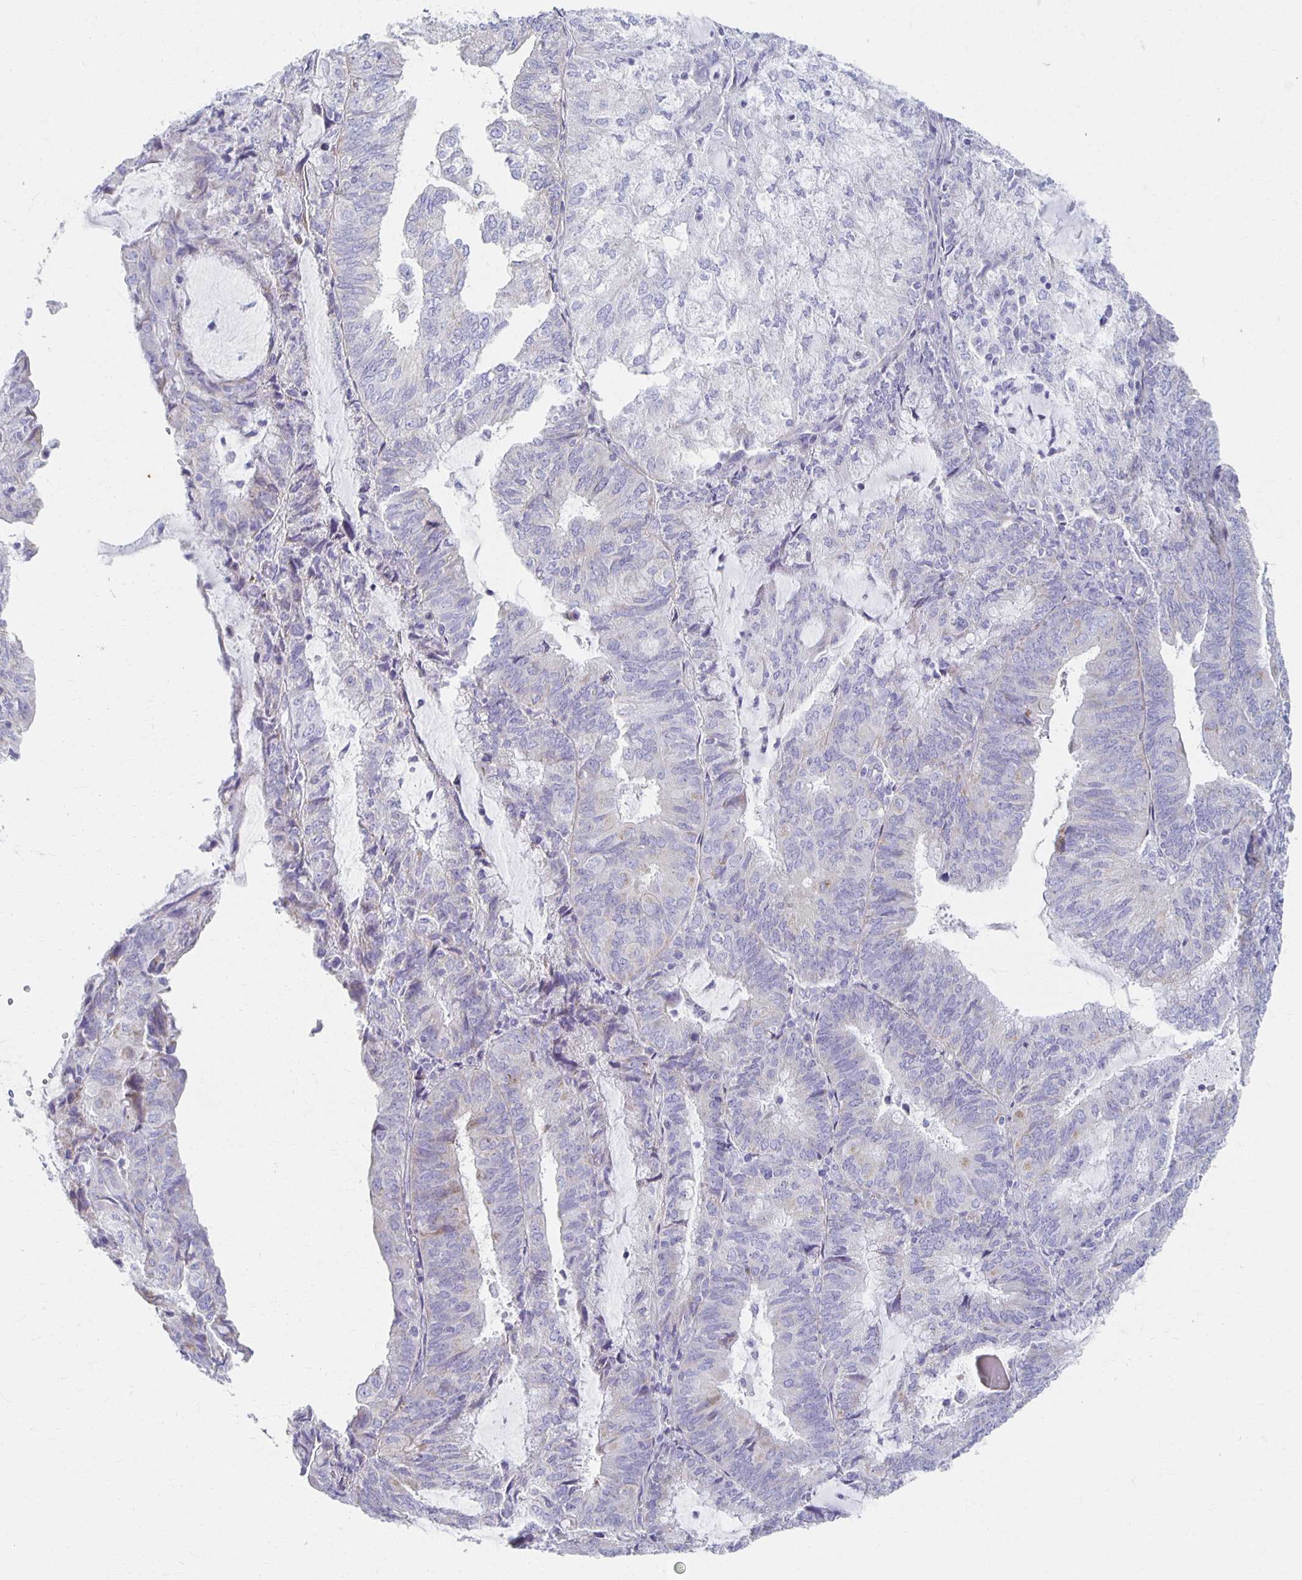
{"staining": {"intensity": "negative", "quantity": "none", "location": "none"}, "tissue": "endometrial cancer", "cell_type": "Tumor cells", "image_type": "cancer", "snomed": [{"axis": "morphology", "description": "Adenocarcinoma, NOS"}, {"axis": "topography", "description": "Endometrium"}], "caption": "High magnification brightfield microscopy of adenocarcinoma (endometrial) stained with DAB (3,3'-diaminobenzidine) (brown) and counterstained with hematoxylin (blue): tumor cells show no significant expression.", "gene": "TEX44", "patient": {"sex": "female", "age": 81}}